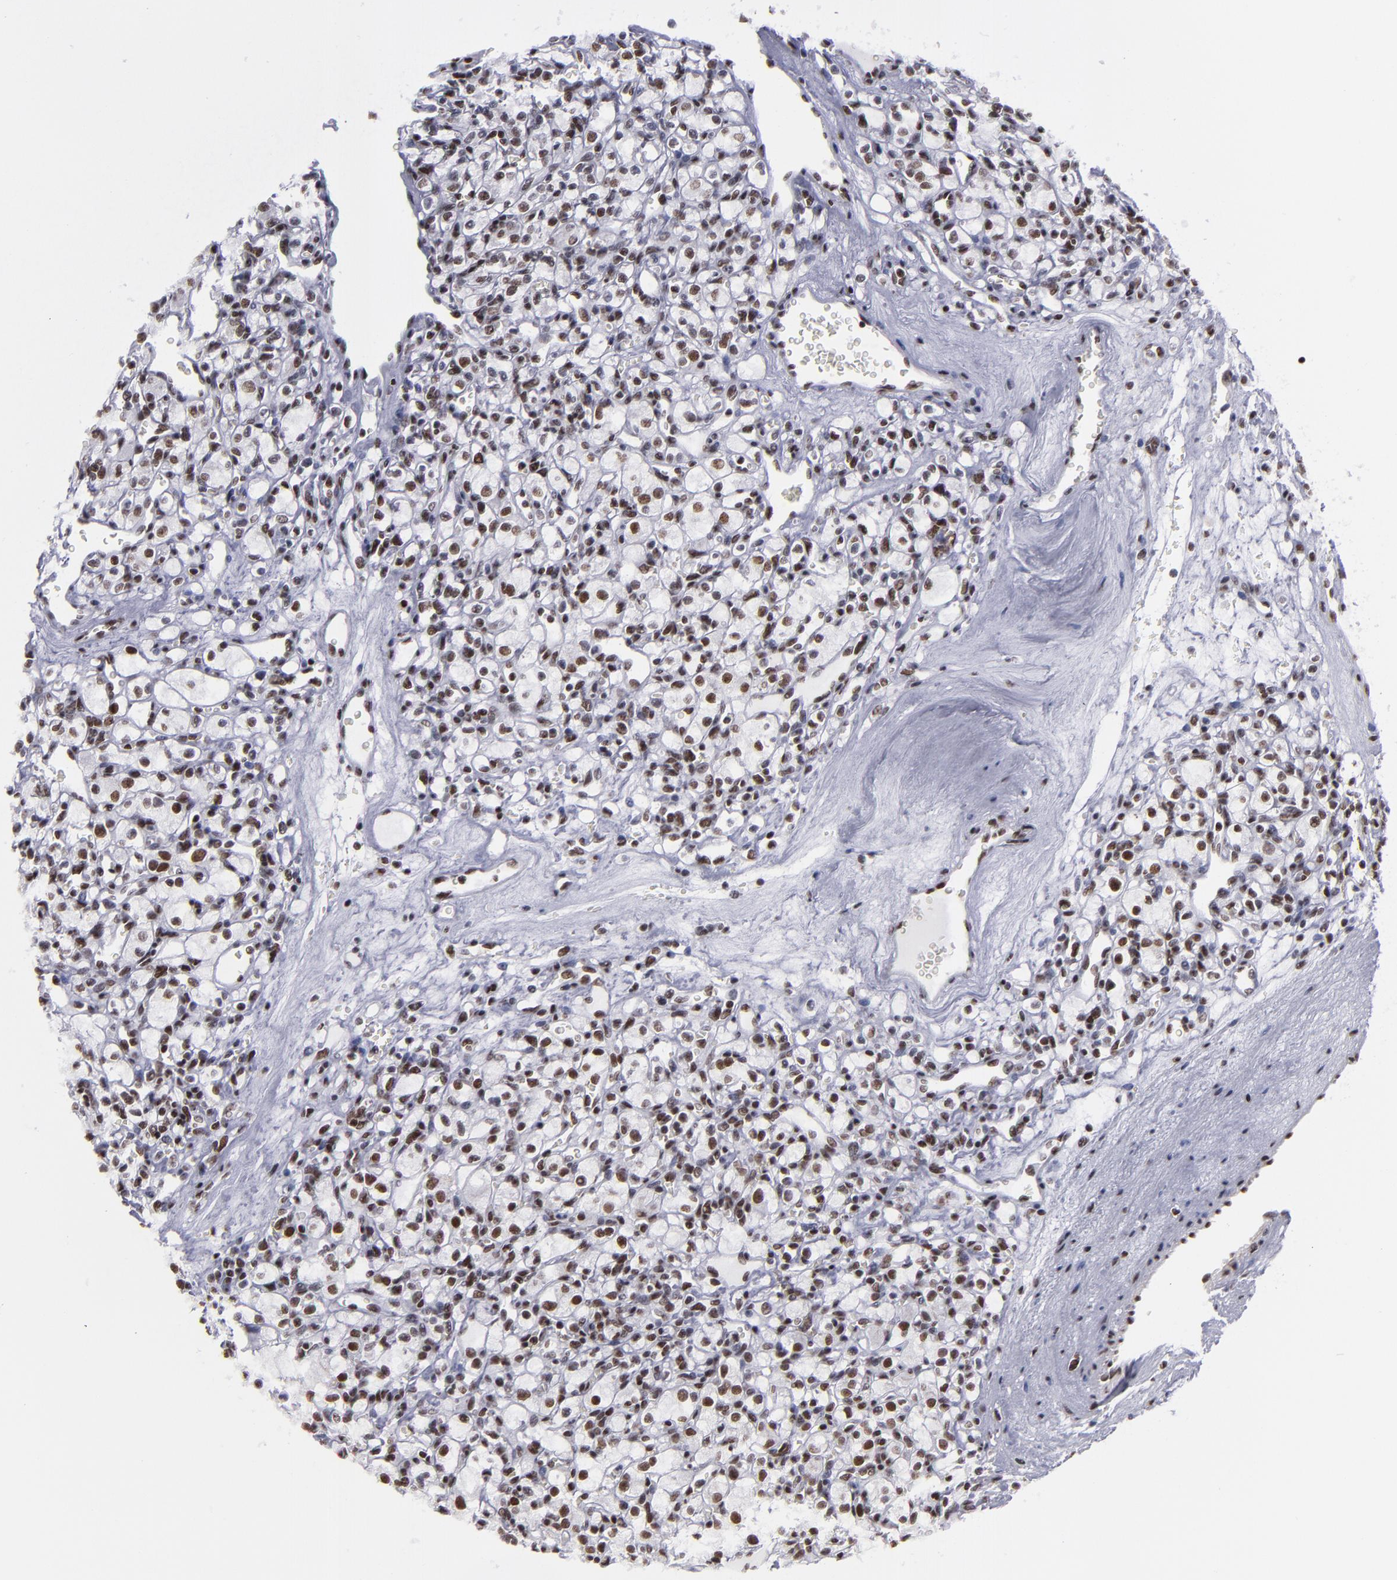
{"staining": {"intensity": "strong", "quantity": ">75%", "location": "nuclear"}, "tissue": "renal cancer", "cell_type": "Tumor cells", "image_type": "cancer", "snomed": [{"axis": "morphology", "description": "Adenocarcinoma, NOS"}, {"axis": "topography", "description": "Kidney"}], "caption": "A brown stain labels strong nuclear positivity of a protein in renal cancer (adenocarcinoma) tumor cells.", "gene": "TERF2", "patient": {"sex": "female", "age": 62}}